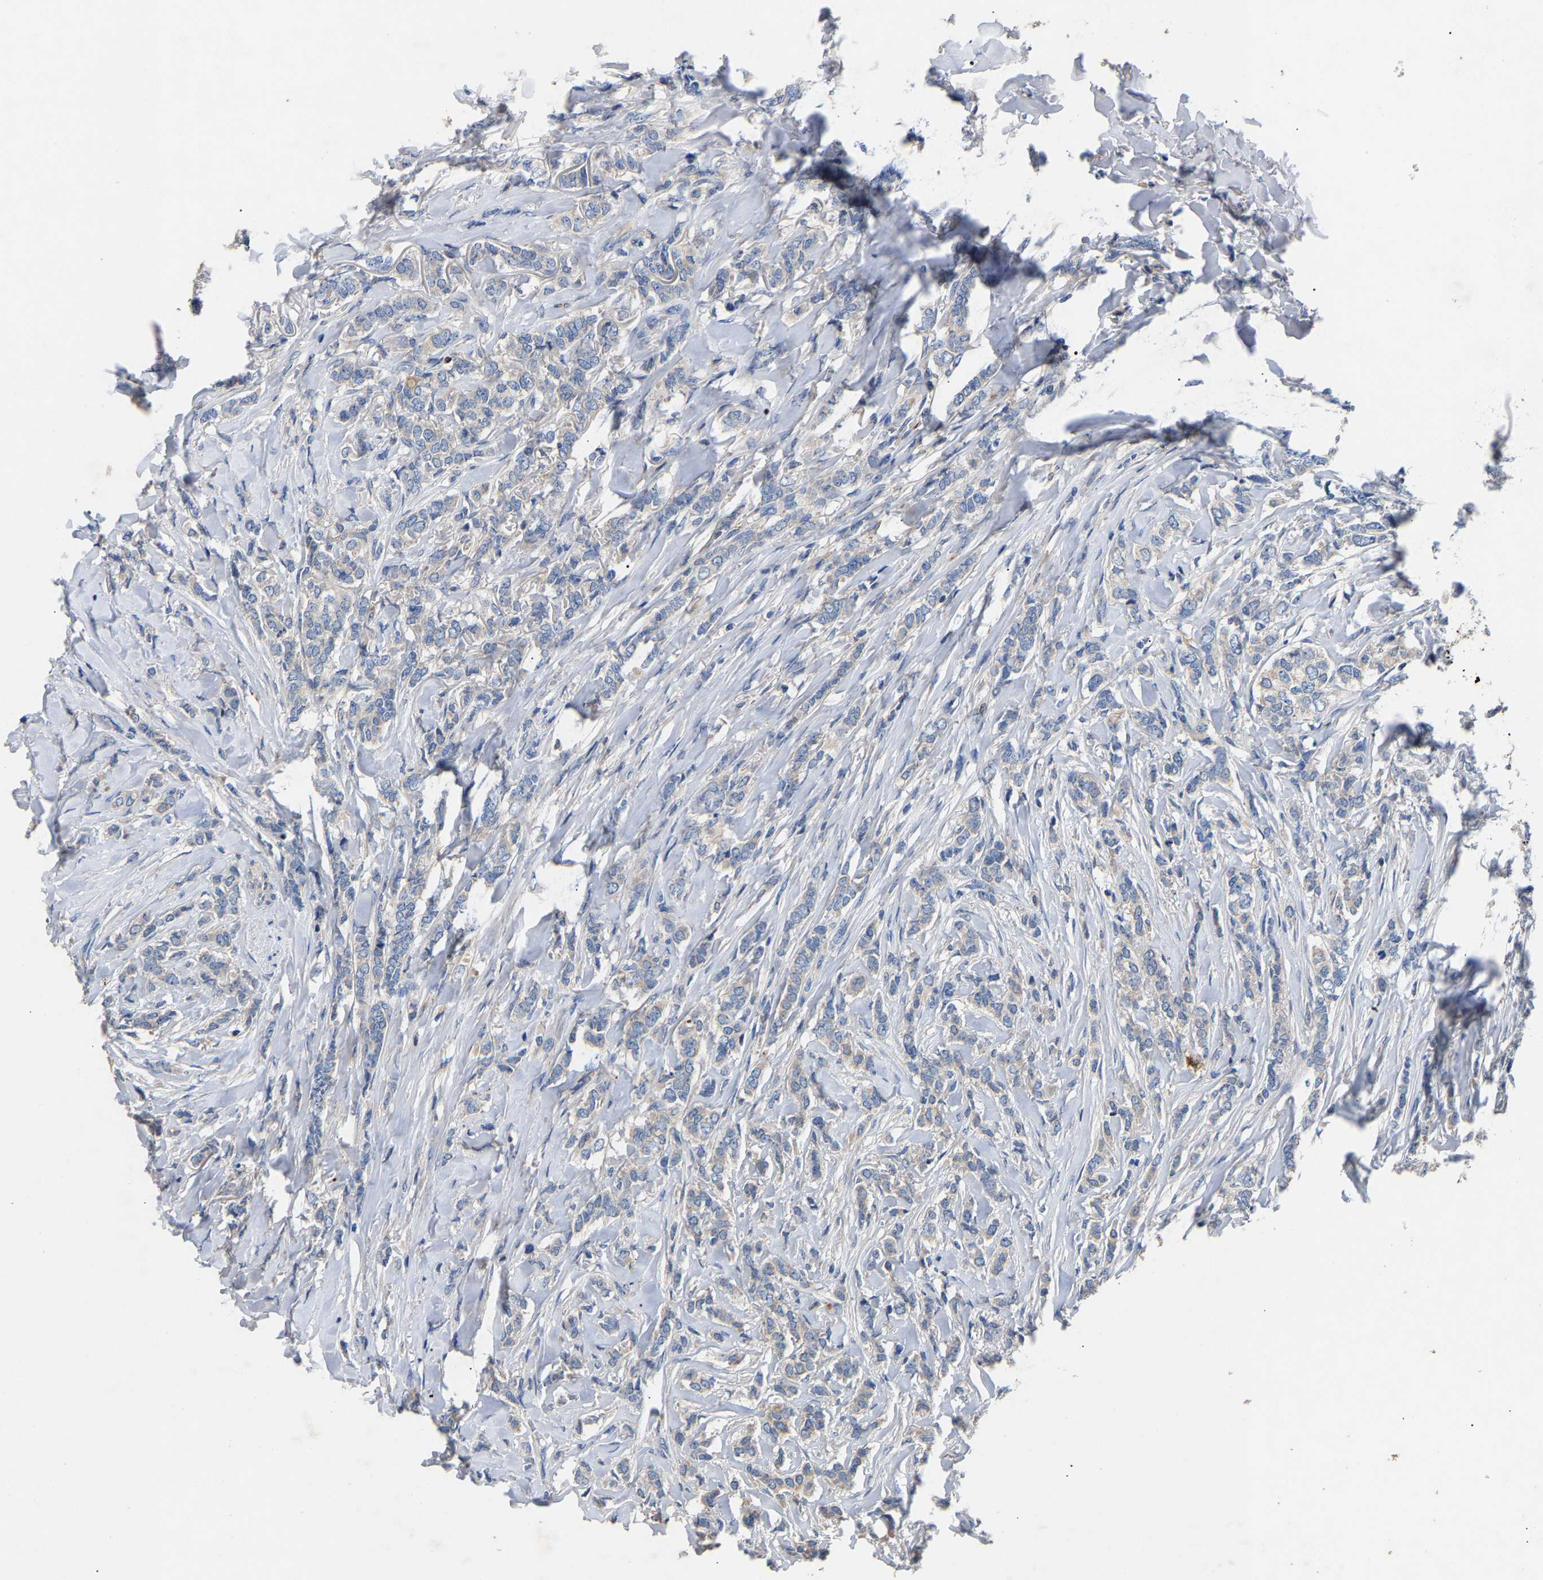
{"staining": {"intensity": "negative", "quantity": "none", "location": "none"}, "tissue": "breast cancer", "cell_type": "Tumor cells", "image_type": "cancer", "snomed": [{"axis": "morphology", "description": "Lobular carcinoma"}, {"axis": "topography", "description": "Skin"}, {"axis": "topography", "description": "Breast"}], "caption": "Immunohistochemical staining of human breast cancer (lobular carcinoma) exhibits no significant expression in tumor cells.", "gene": "CCDC171", "patient": {"sex": "female", "age": 46}}